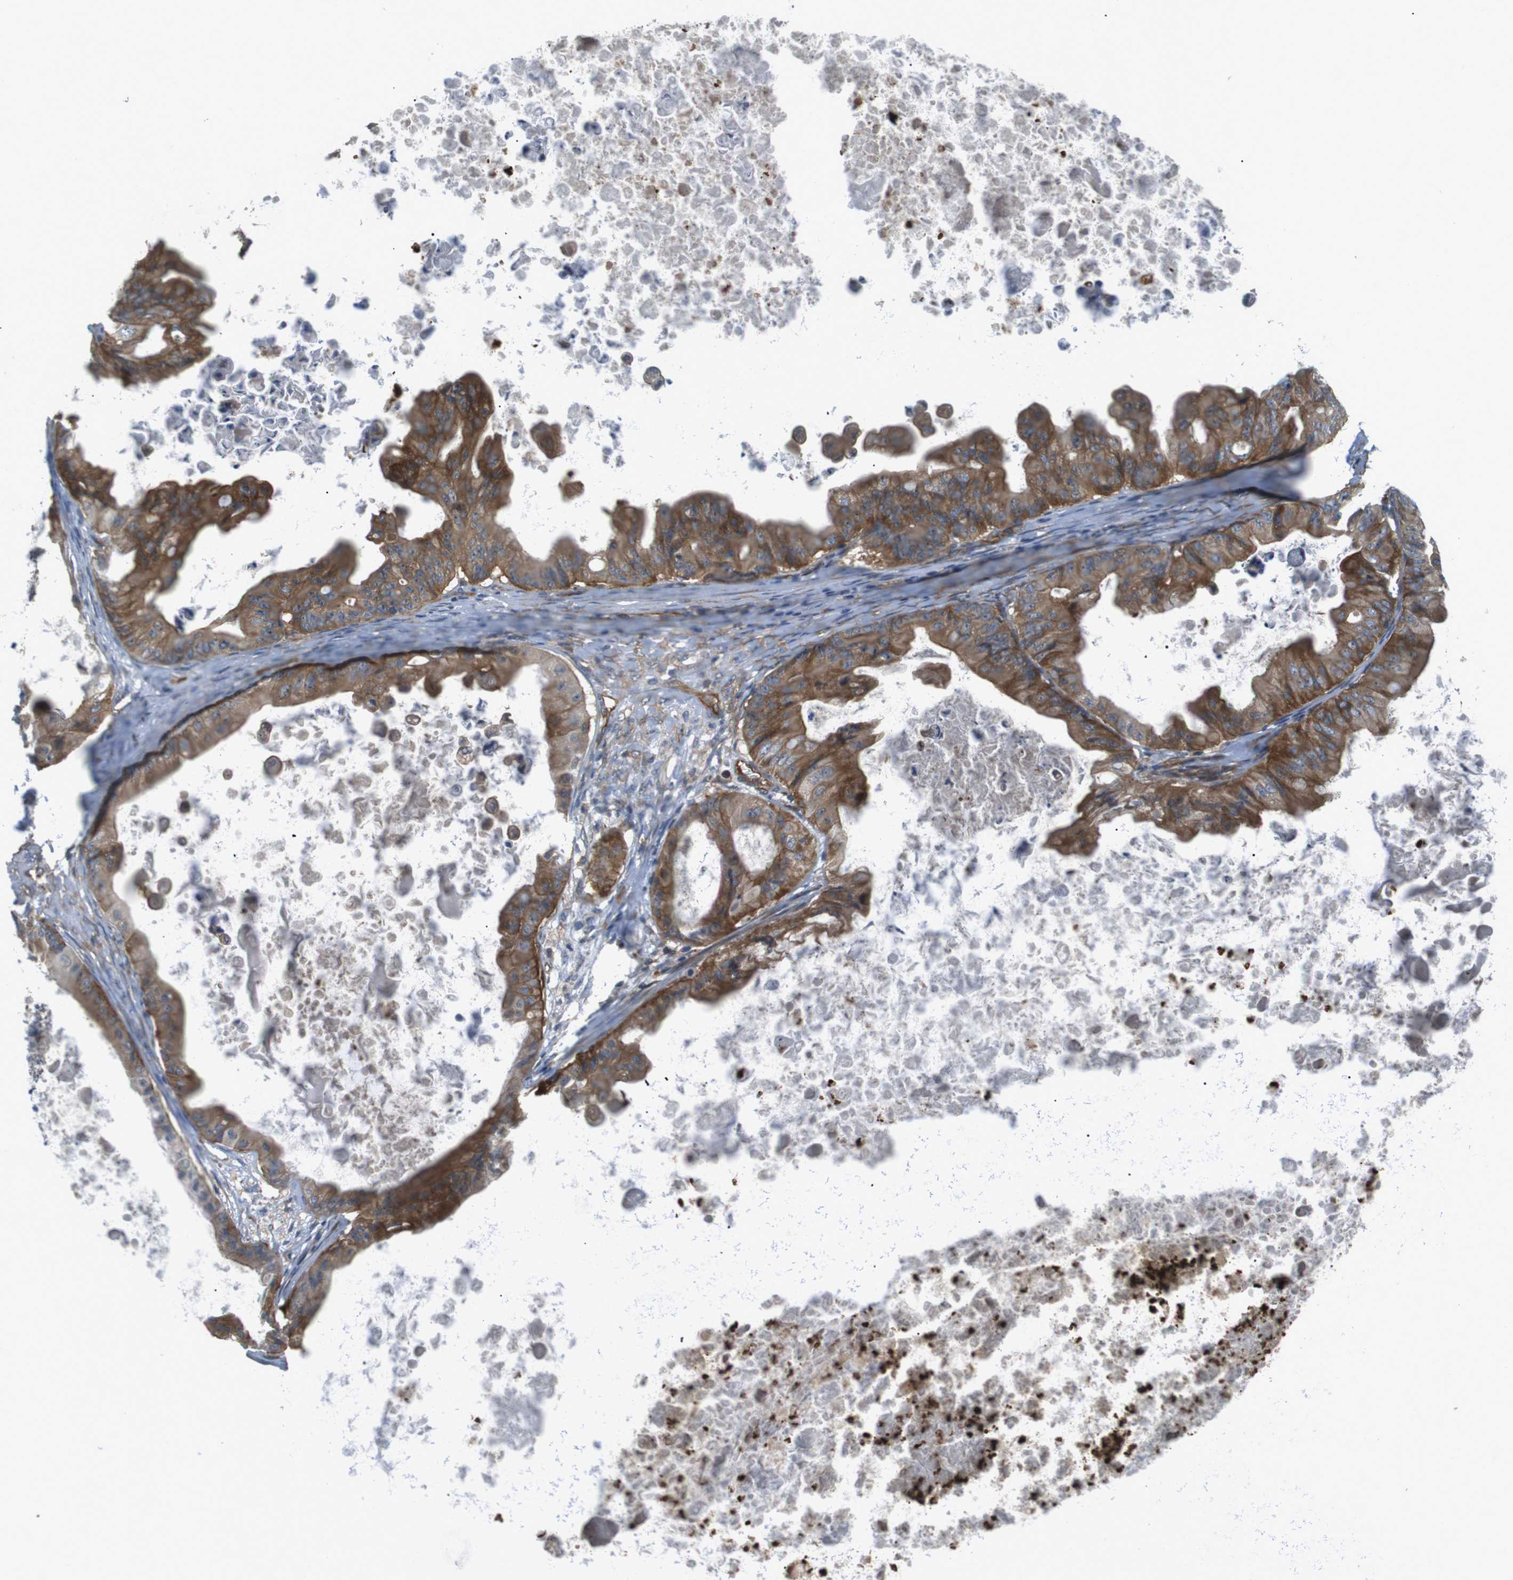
{"staining": {"intensity": "moderate", "quantity": ">75%", "location": "cytoplasmic/membranous"}, "tissue": "ovarian cancer", "cell_type": "Tumor cells", "image_type": "cancer", "snomed": [{"axis": "morphology", "description": "Cystadenocarcinoma, mucinous, NOS"}, {"axis": "topography", "description": "Ovary"}], "caption": "This photomicrograph shows immunohistochemistry staining of human ovarian cancer, with medium moderate cytoplasmic/membranous expression in approximately >75% of tumor cells.", "gene": "TSC1", "patient": {"sex": "female", "age": 37}}